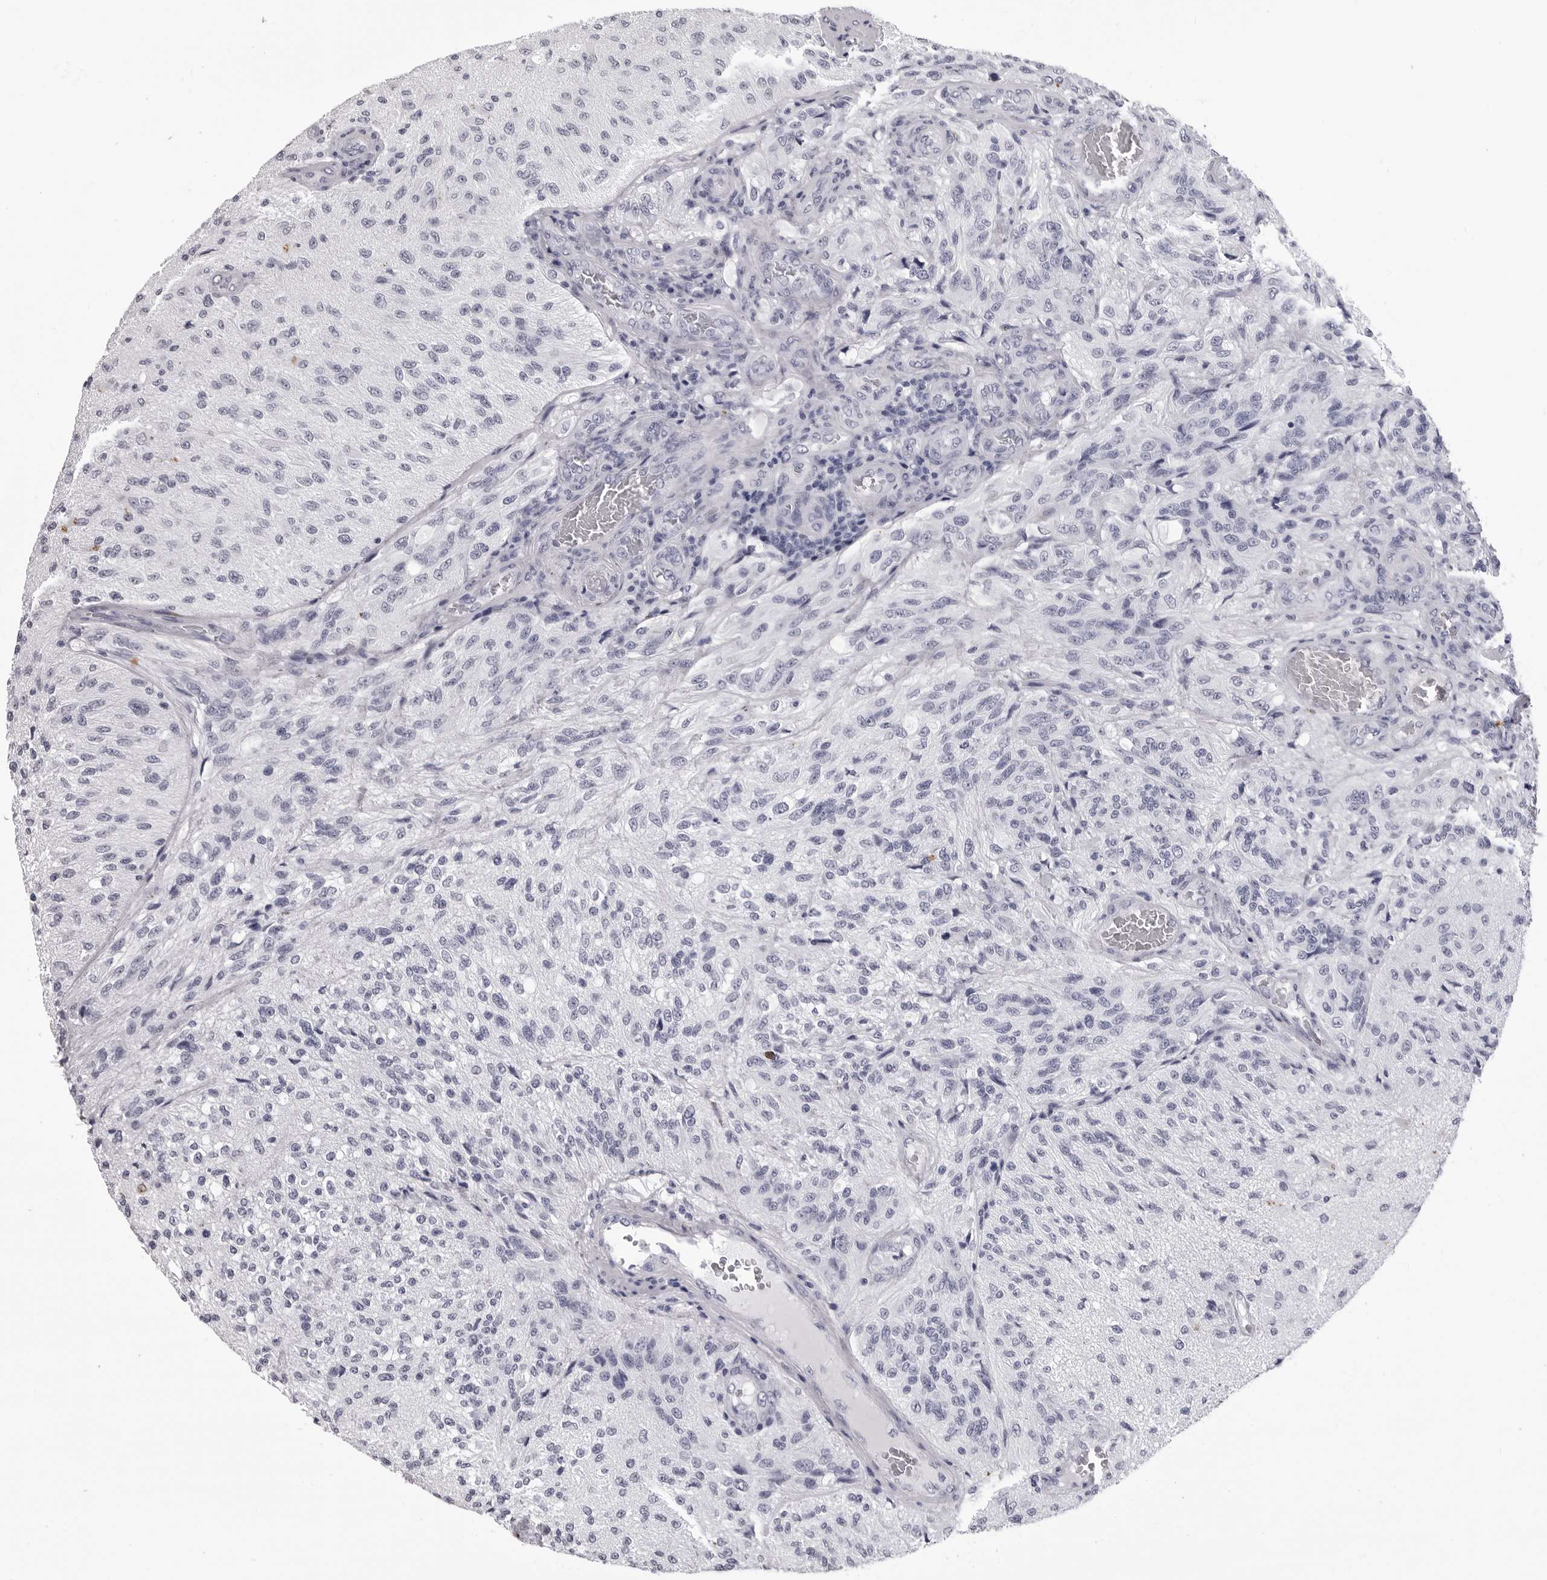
{"staining": {"intensity": "negative", "quantity": "none", "location": "none"}, "tissue": "glioma", "cell_type": "Tumor cells", "image_type": "cancer", "snomed": [{"axis": "morphology", "description": "Normal tissue, NOS"}, {"axis": "morphology", "description": "Glioma, malignant, High grade"}, {"axis": "topography", "description": "Cerebral cortex"}], "caption": "An IHC micrograph of glioma is shown. There is no staining in tumor cells of glioma.", "gene": "LGALS4", "patient": {"sex": "male", "age": 77}}